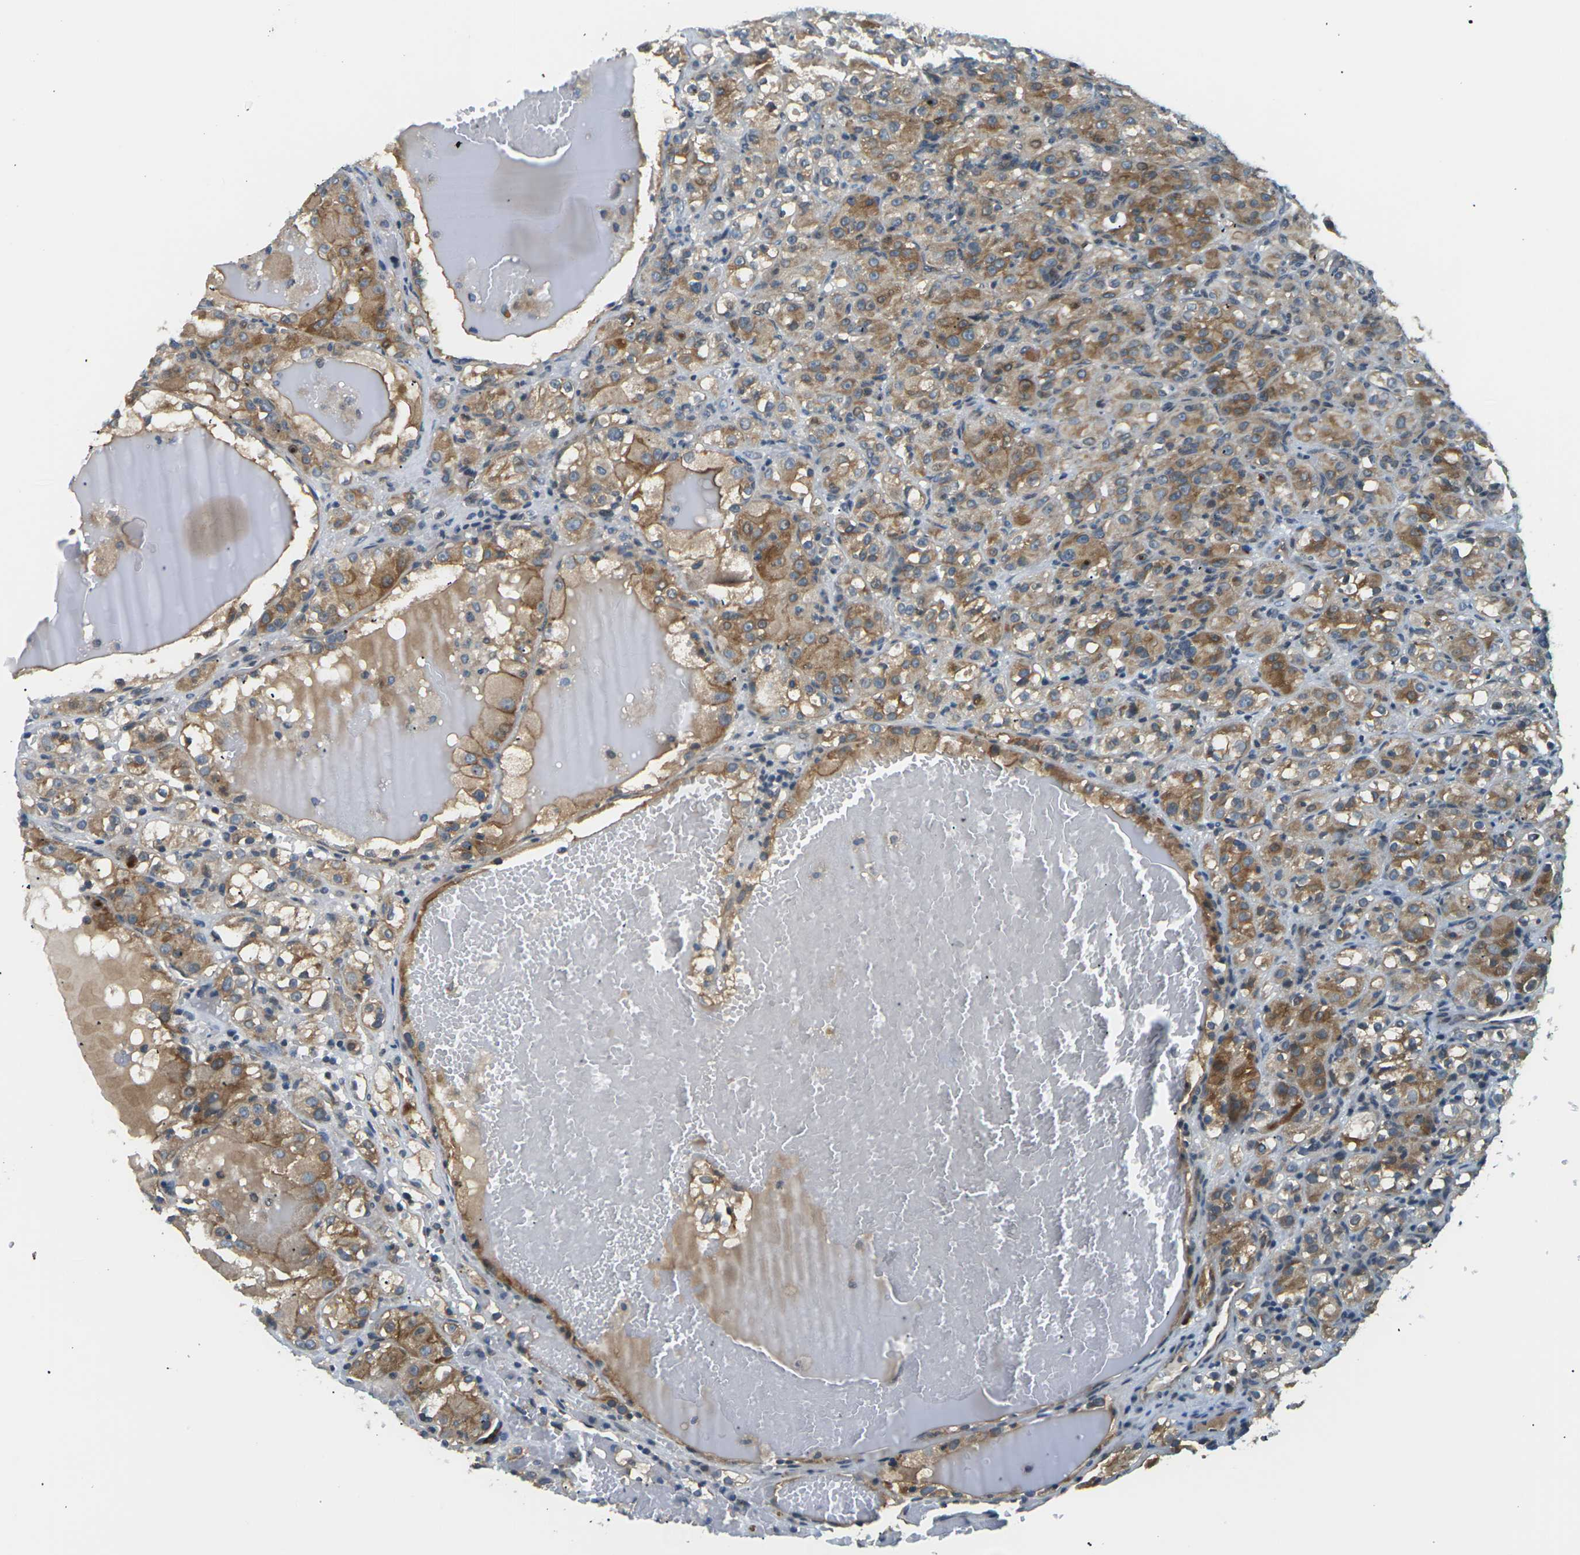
{"staining": {"intensity": "moderate", "quantity": ">75%", "location": "cytoplasmic/membranous"}, "tissue": "renal cancer", "cell_type": "Tumor cells", "image_type": "cancer", "snomed": [{"axis": "morphology", "description": "Normal tissue, NOS"}, {"axis": "morphology", "description": "Adenocarcinoma, NOS"}, {"axis": "topography", "description": "Kidney"}], "caption": "Immunohistochemical staining of adenocarcinoma (renal) shows medium levels of moderate cytoplasmic/membranous positivity in about >75% of tumor cells. Using DAB (brown) and hematoxylin (blue) stains, captured at high magnification using brightfield microscopy.", "gene": "SLC13A3", "patient": {"sex": "male", "age": 61}}